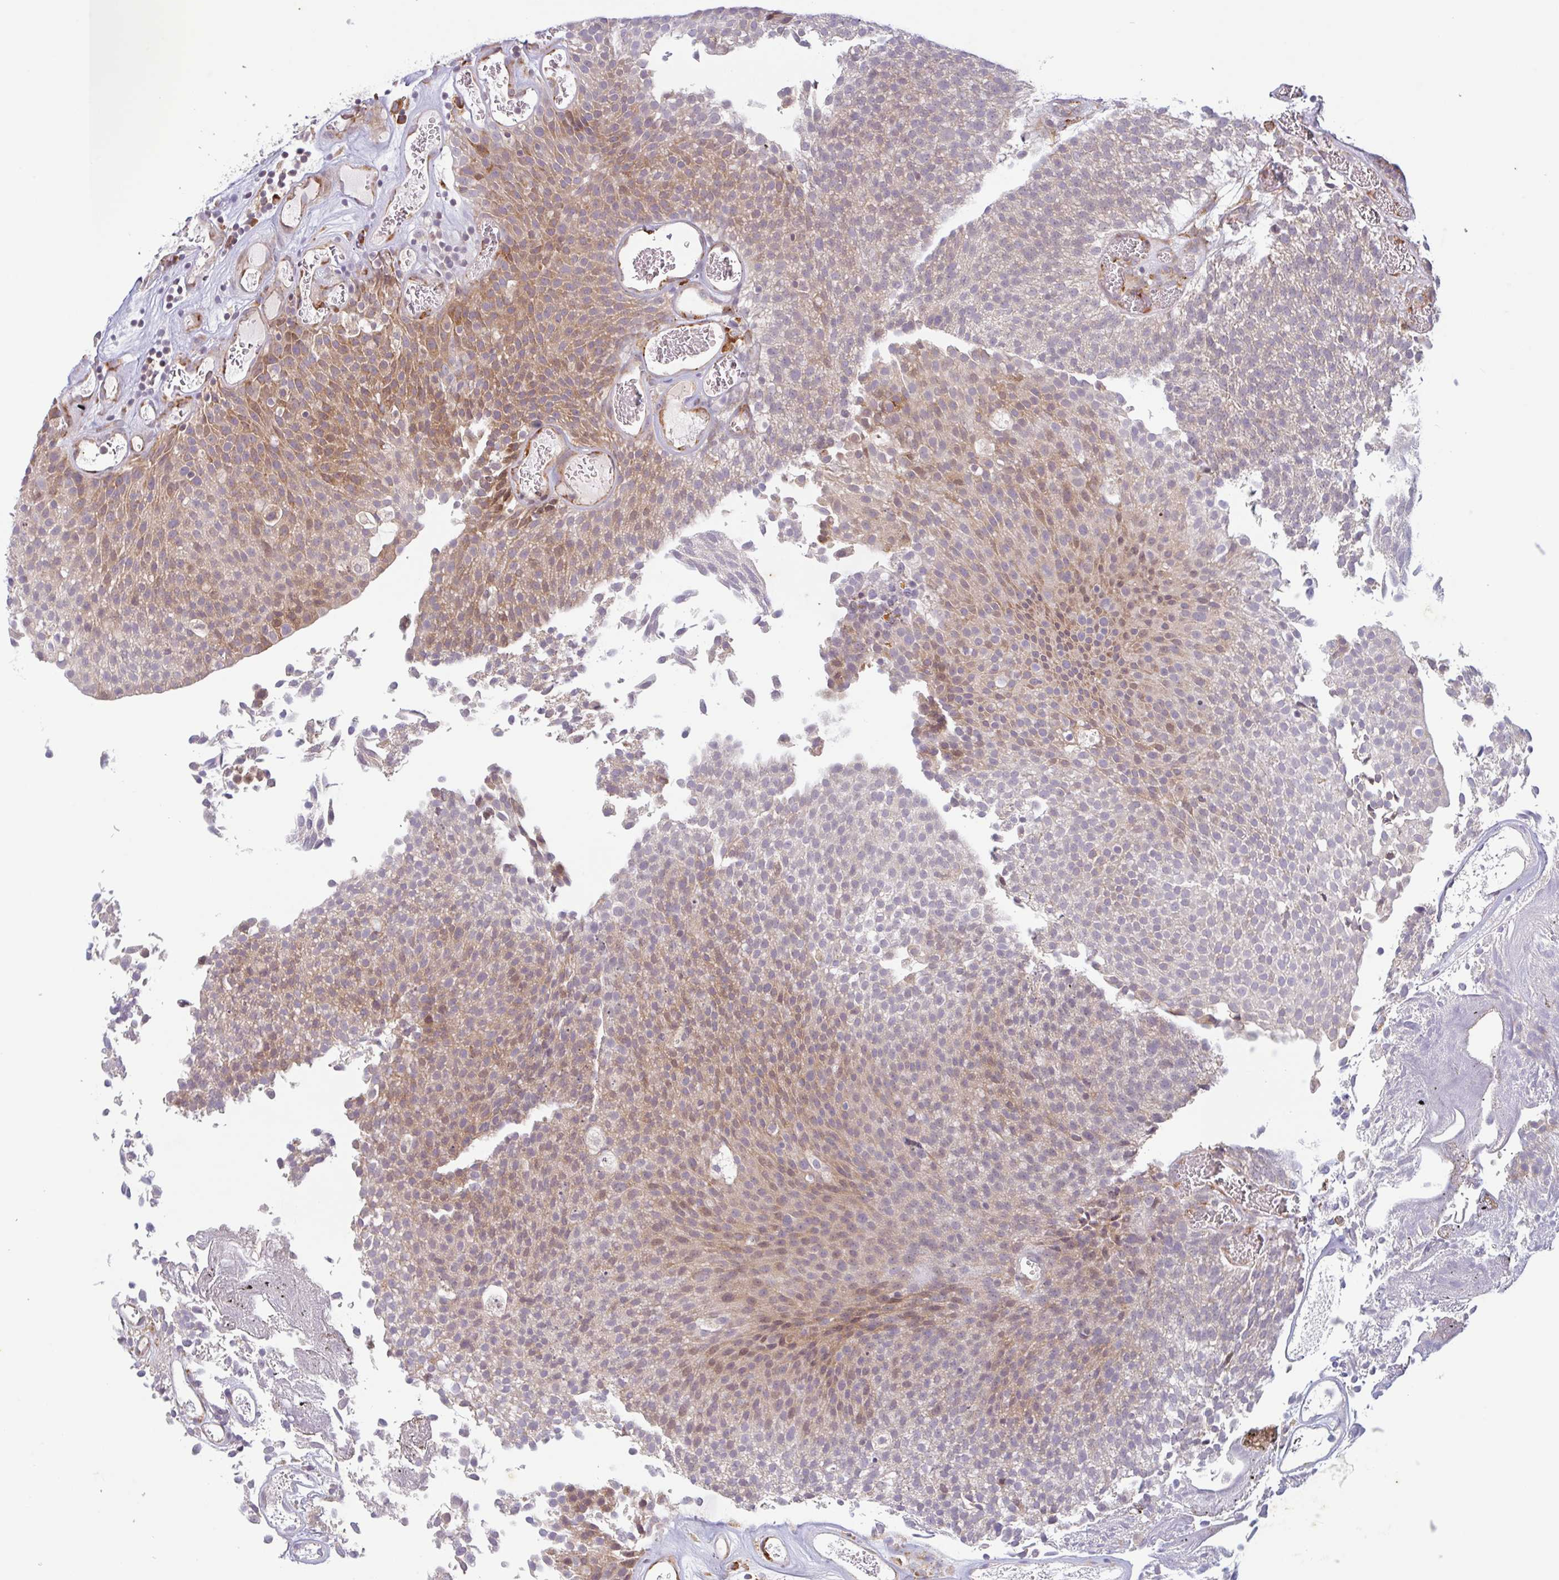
{"staining": {"intensity": "moderate", "quantity": "25%-75%", "location": "cytoplasmic/membranous"}, "tissue": "urothelial cancer", "cell_type": "Tumor cells", "image_type": "cancer", "snomed": [{"axis": "morphology", "description": "Urothelial carcinoma, Low grade"}, {"axis": "topography", "description": "Urinary bladder"}], "caption": "Immunohistochemical staining of human urothelial cancer demonstrates medium levels of moderate cytoplasmic/membranous staining in approximately 25%-75% of tumor cells.", "gene": "RIT1", "patient": {"sex": "female", "age": 79}}